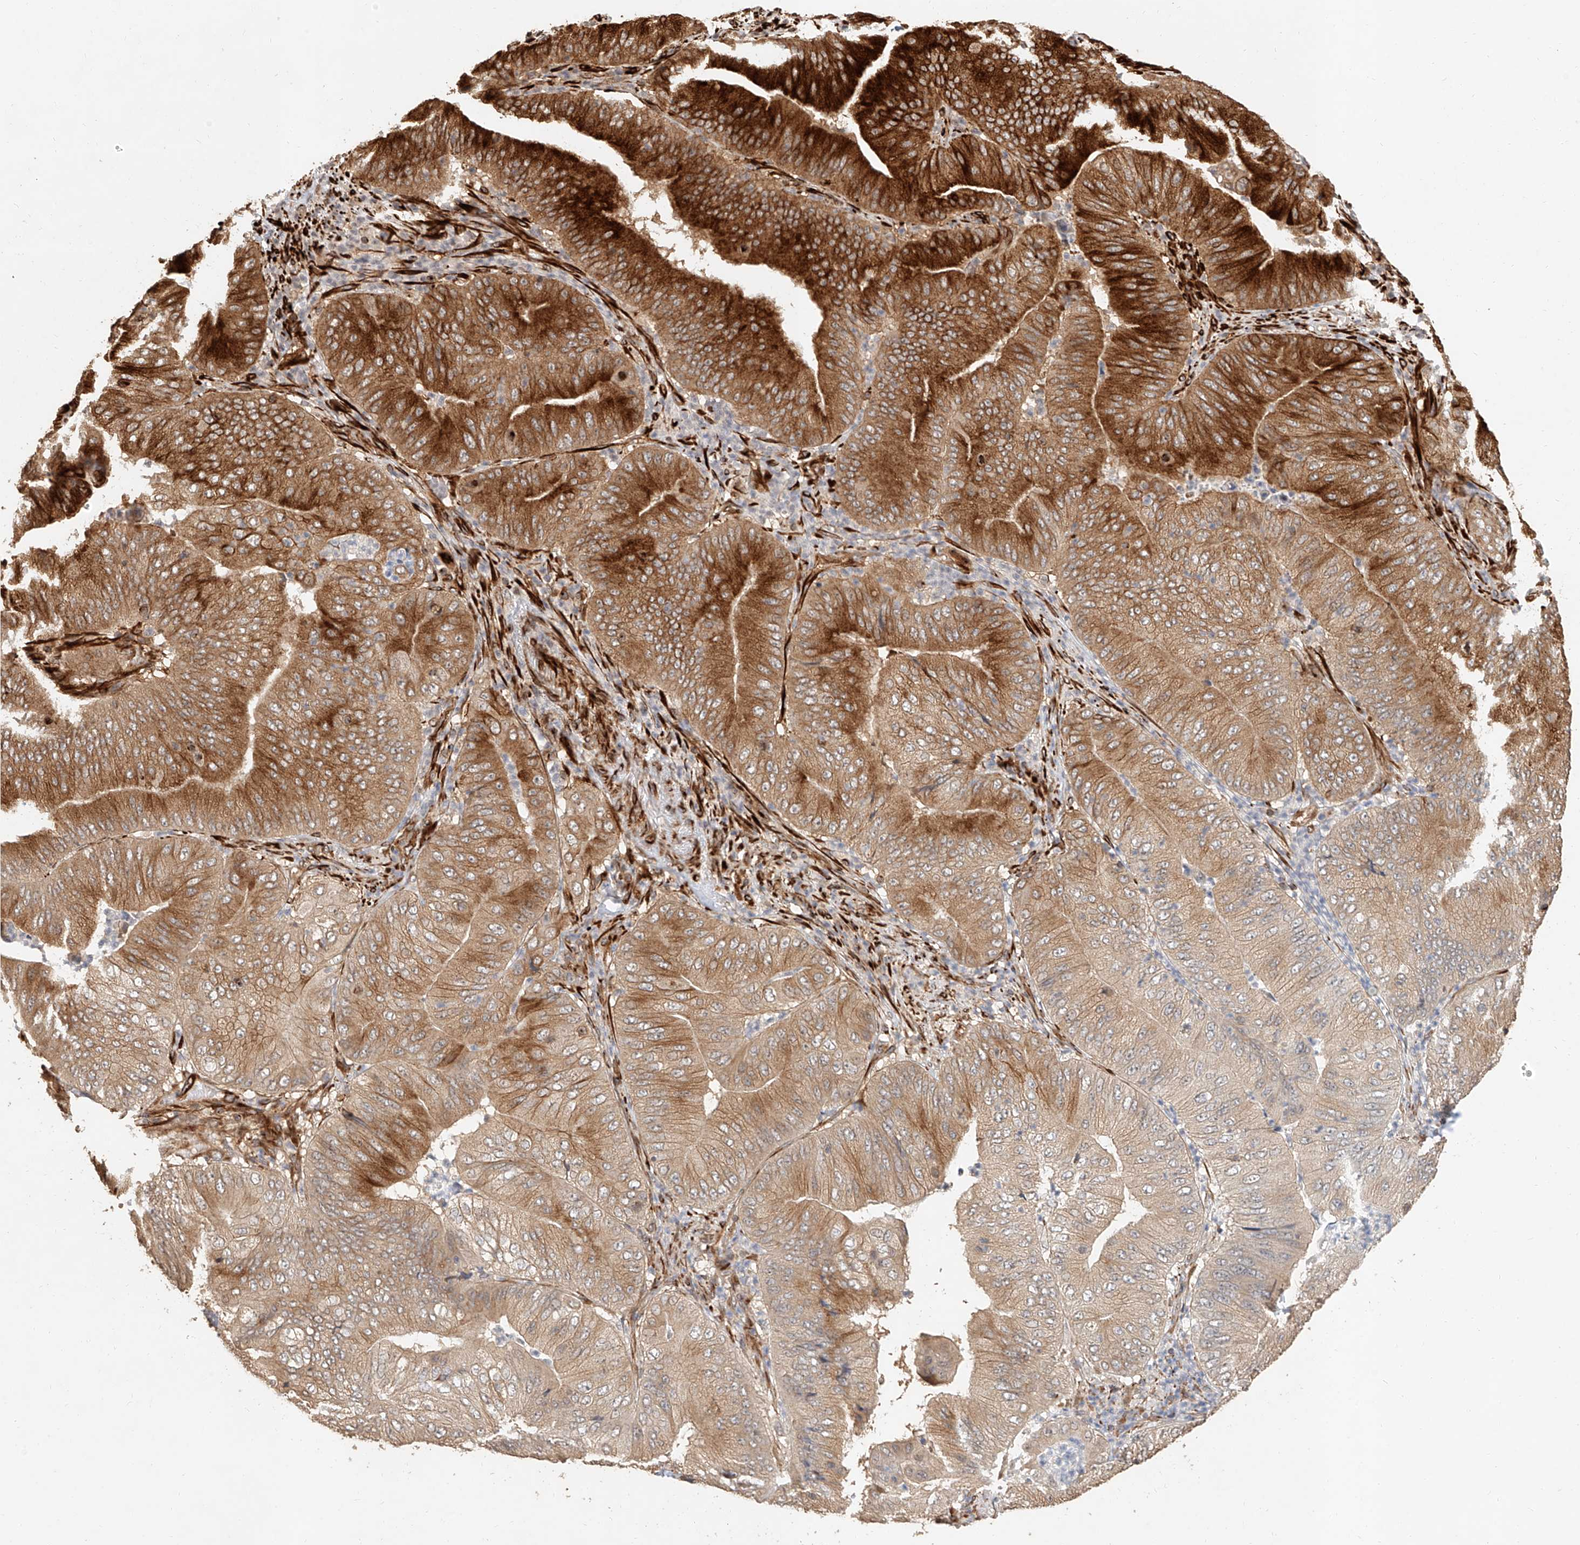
{"staining": {"intensity": "strong", "quantity": ">75%", "location": "cytoplasmic/membranous"}, "tissue": "pancreatic cancer", "cell_type": "Tumor cells", "image_type": "cancer", "snomed": [{"axis": "morphology", "description": "Adenocarcinoma, NOS"}, {"axis": "topography", "description": "Pancreas"}], "caption": "Pancreatic adenocarcinoma stained for a protein exhibits strong cytoplasmic/membranous positivity in tumor cells.", "gene": "NAP1L1", "patient": {"sex": "female", "age": 77}}